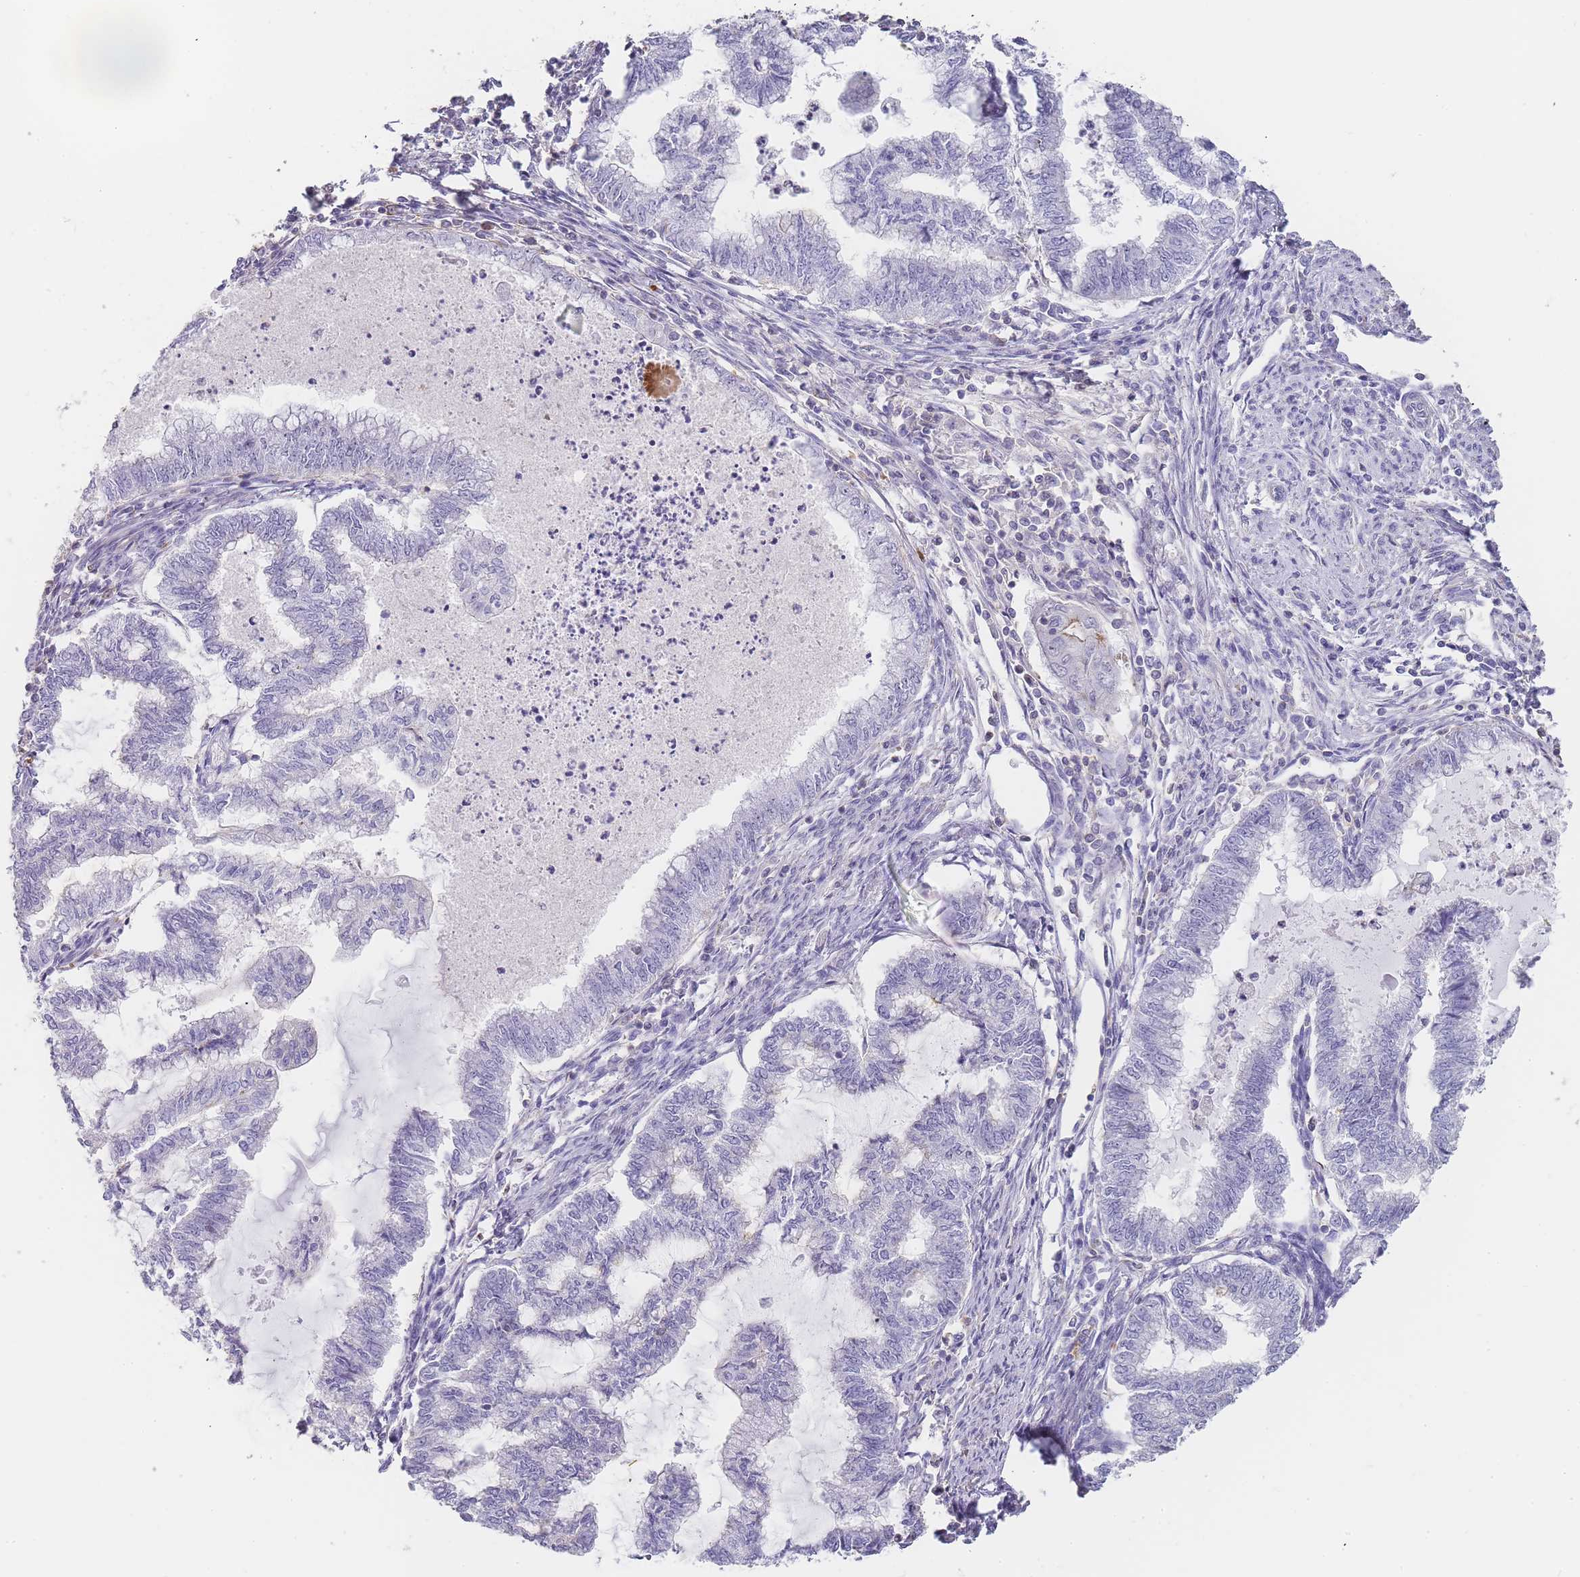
{"staining": {"intensity": "negative", "quantity": "none", "location": "none"}, "tissue": "endometrial cancer", "cell_type": "Tumor cells", "image_type": "cancer", "snomed": [{"axis": "morphology", "description": "Adenocarcinoma, NOS"}, {"axis": "topography", "description": "Endometrium"}], "caption": "DAB immunohistochemical staining of human adenocarcinoma (endometrial) exhibits no significant positivity in tumor cells.", "gene": "NOP14", "patient": {"sex": "female", "age": 79}}